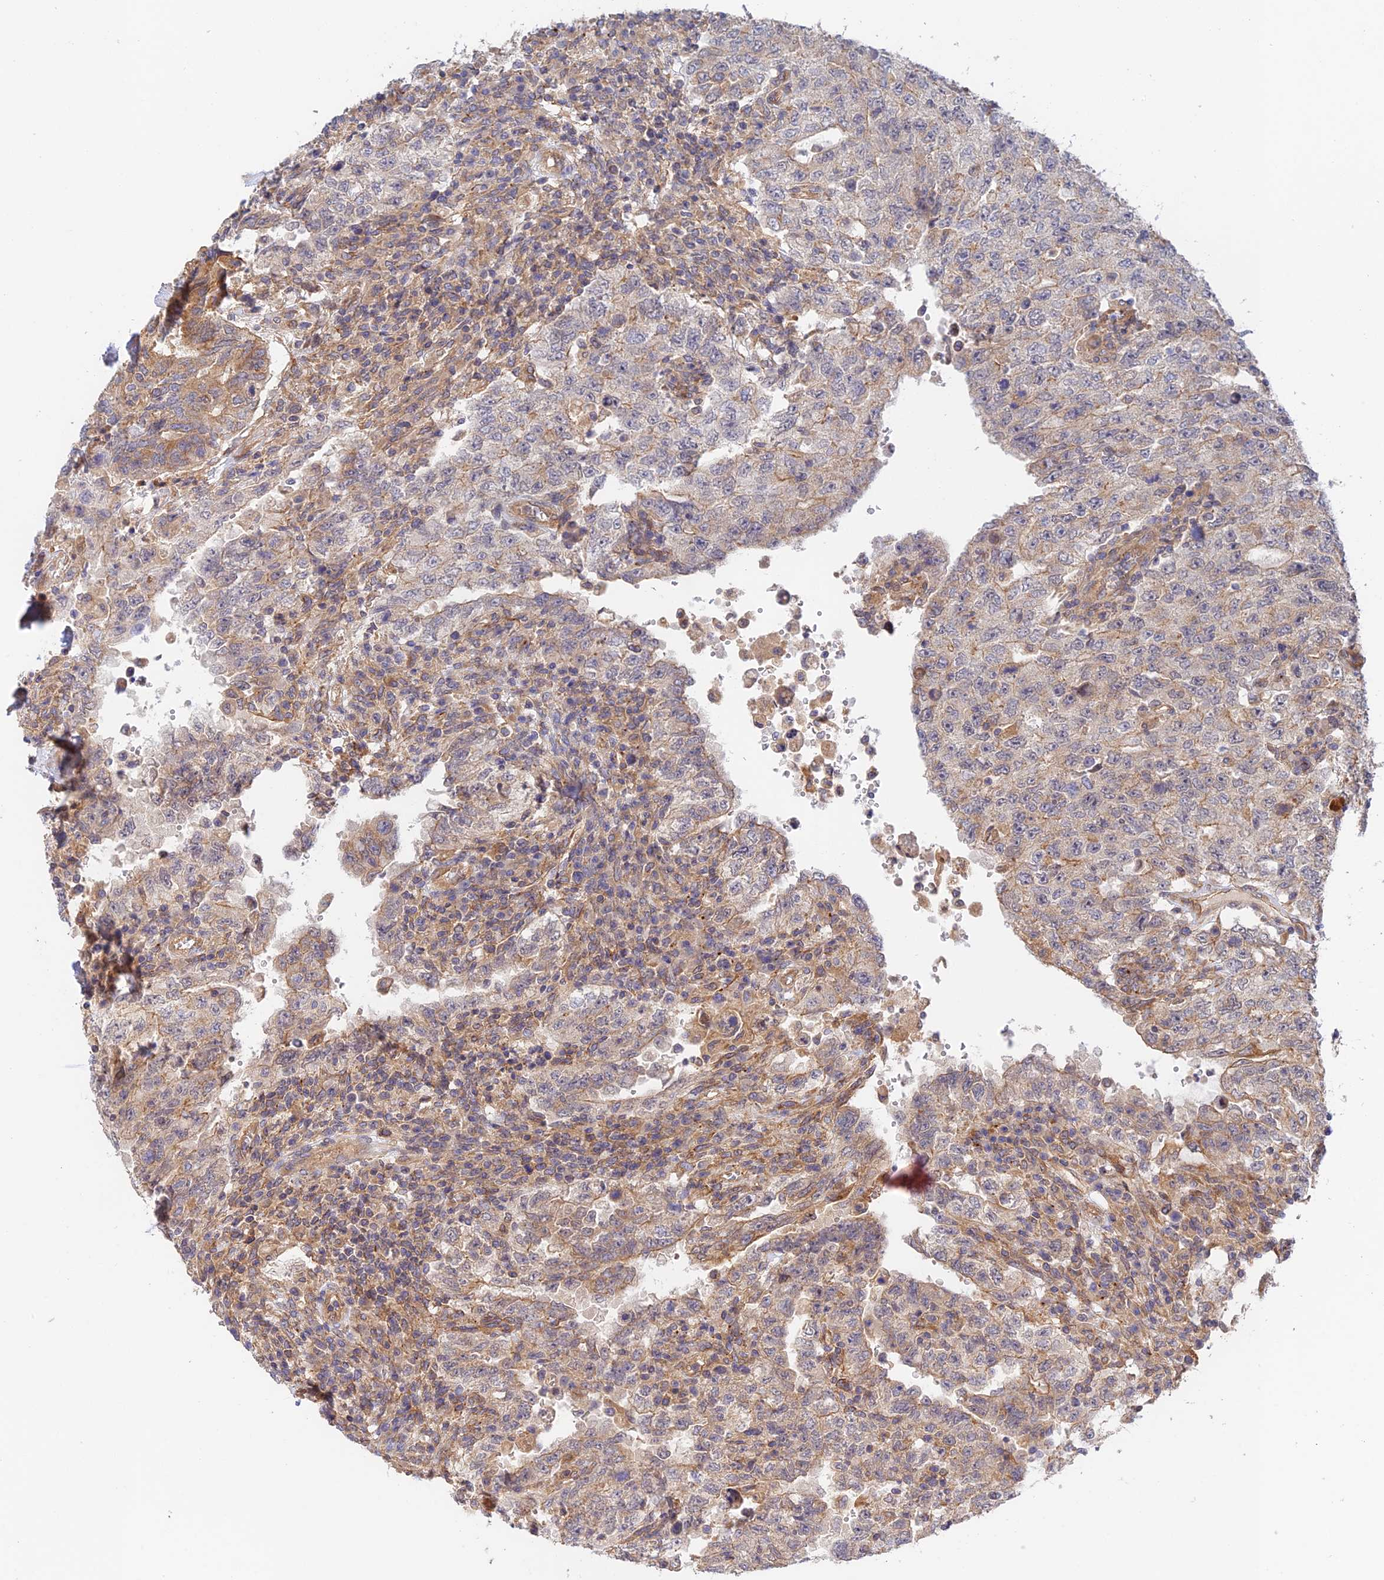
{"staining": {"intensity": "weak", "quantity": "25%-75%", "location": "cytoplasmic/membranous"}, "tissue": "testis cancer", "cell_type": "Tumor cells", "image_type": "cancer", "snomed": [{"axis": "morphology", "description": "Carcinoma, Embryonal, NOS"}, {"axis": "topography", "description": "Testis"}], "caption": "High-power microscopy captured an immunohistochemistry micrograph of embryonal carcinoma (testis), revealing weak cytoplasmic/membranous expression in about 25%-75% of tumor cells.", "gene": "MYO9A", "patient": {"sex": "male", "age": 26}}